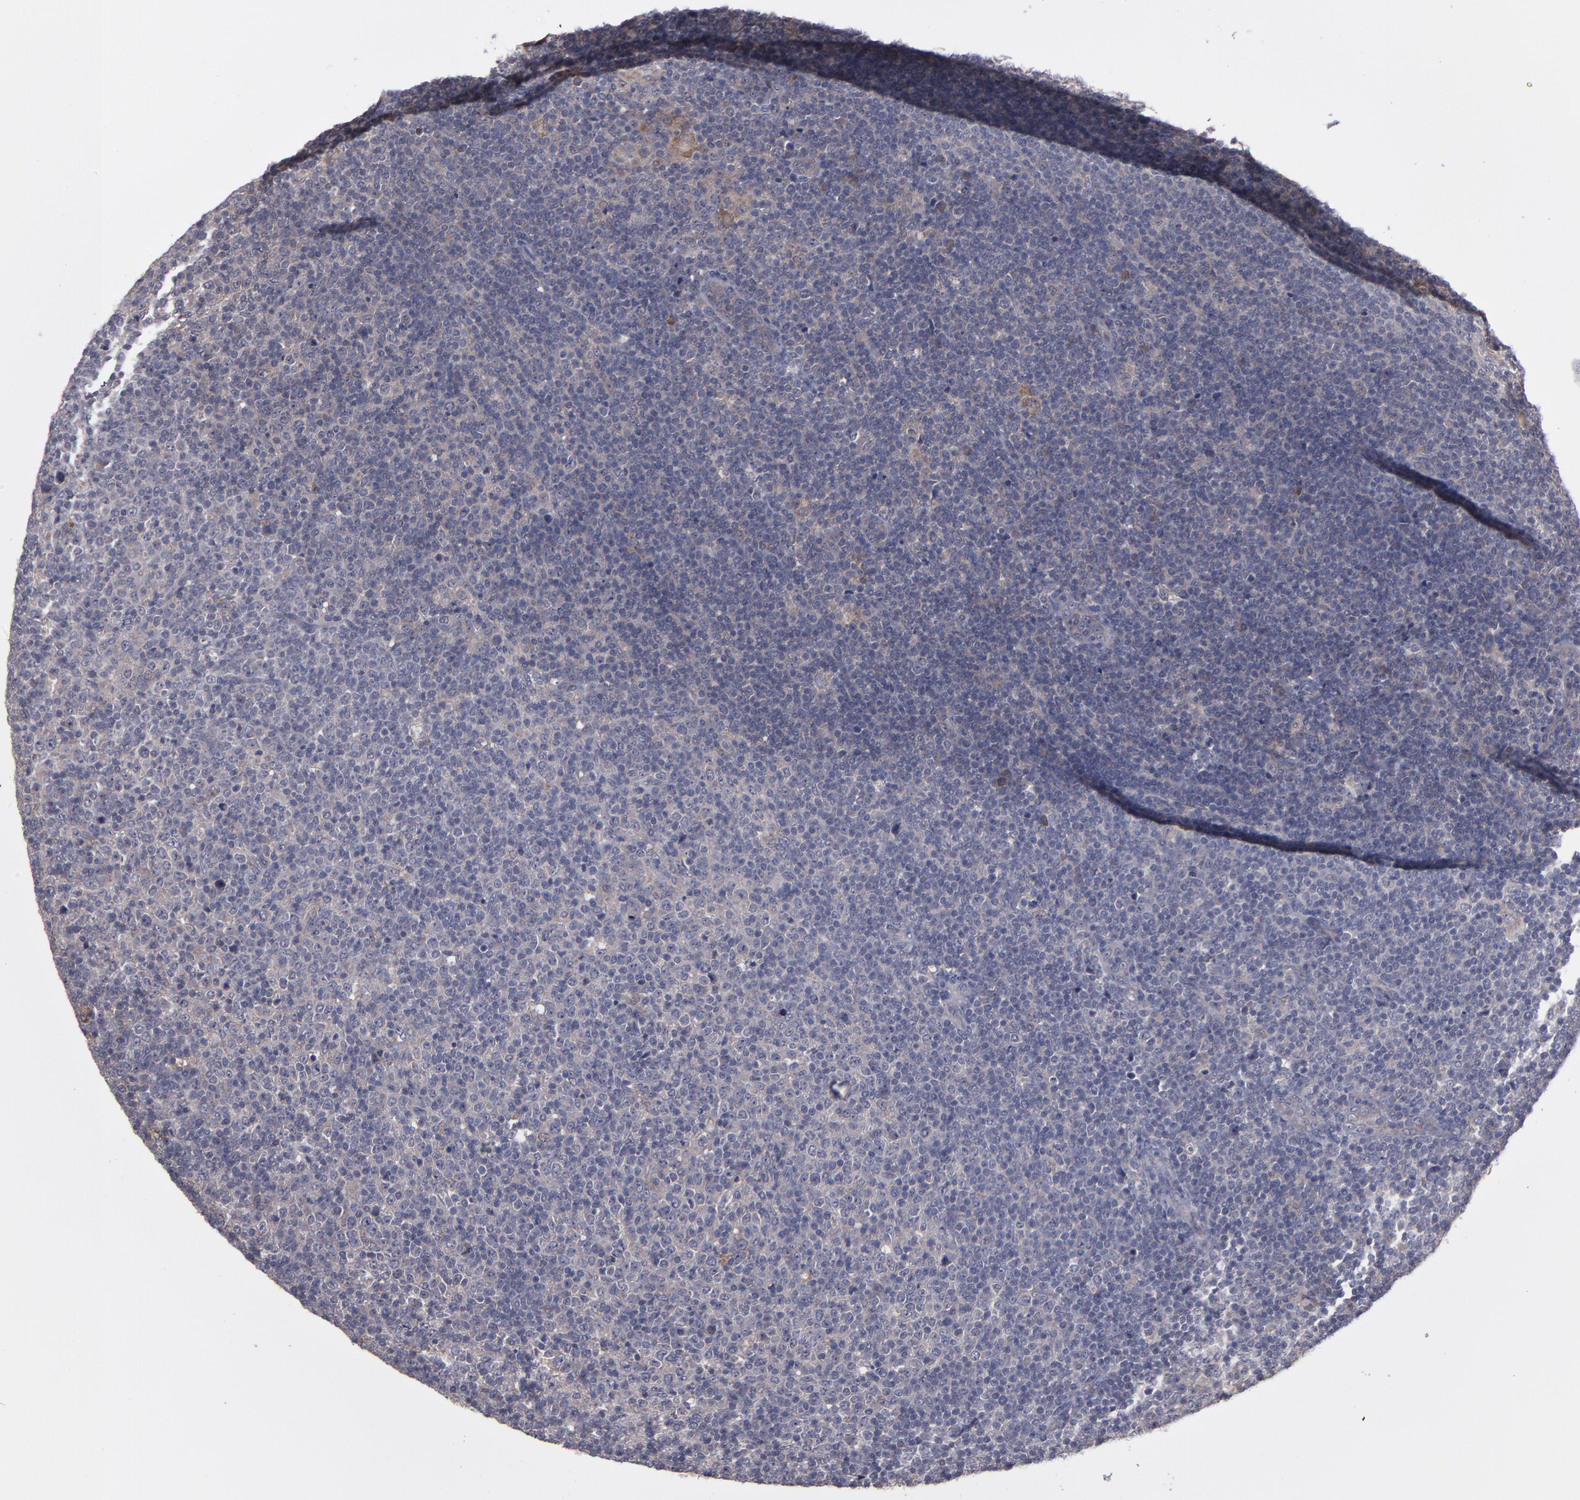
{"staining": {"intensity": "weak", "quantity": "<25%", "location": "cytoplasmic/membranous"}, "tissue": "lymphoma", "cell_type": "Tumor cells", "image_type": "cancer", "snomed": [{"axis": "morphology", "description": "Malignant lymphoma, non-Hodgkin's type, Low grade"}, {"axis": "topography", "description": "Lymph node"}], "caption": "Human low-grade malignant lymphoma, non-Hodgkin's type stained for a protein using immunohistochemistry (IHC) demonstrates no expression in tumor cells.", "gene": "MMP11", "patient": {"sex": "male", "age": 70}}